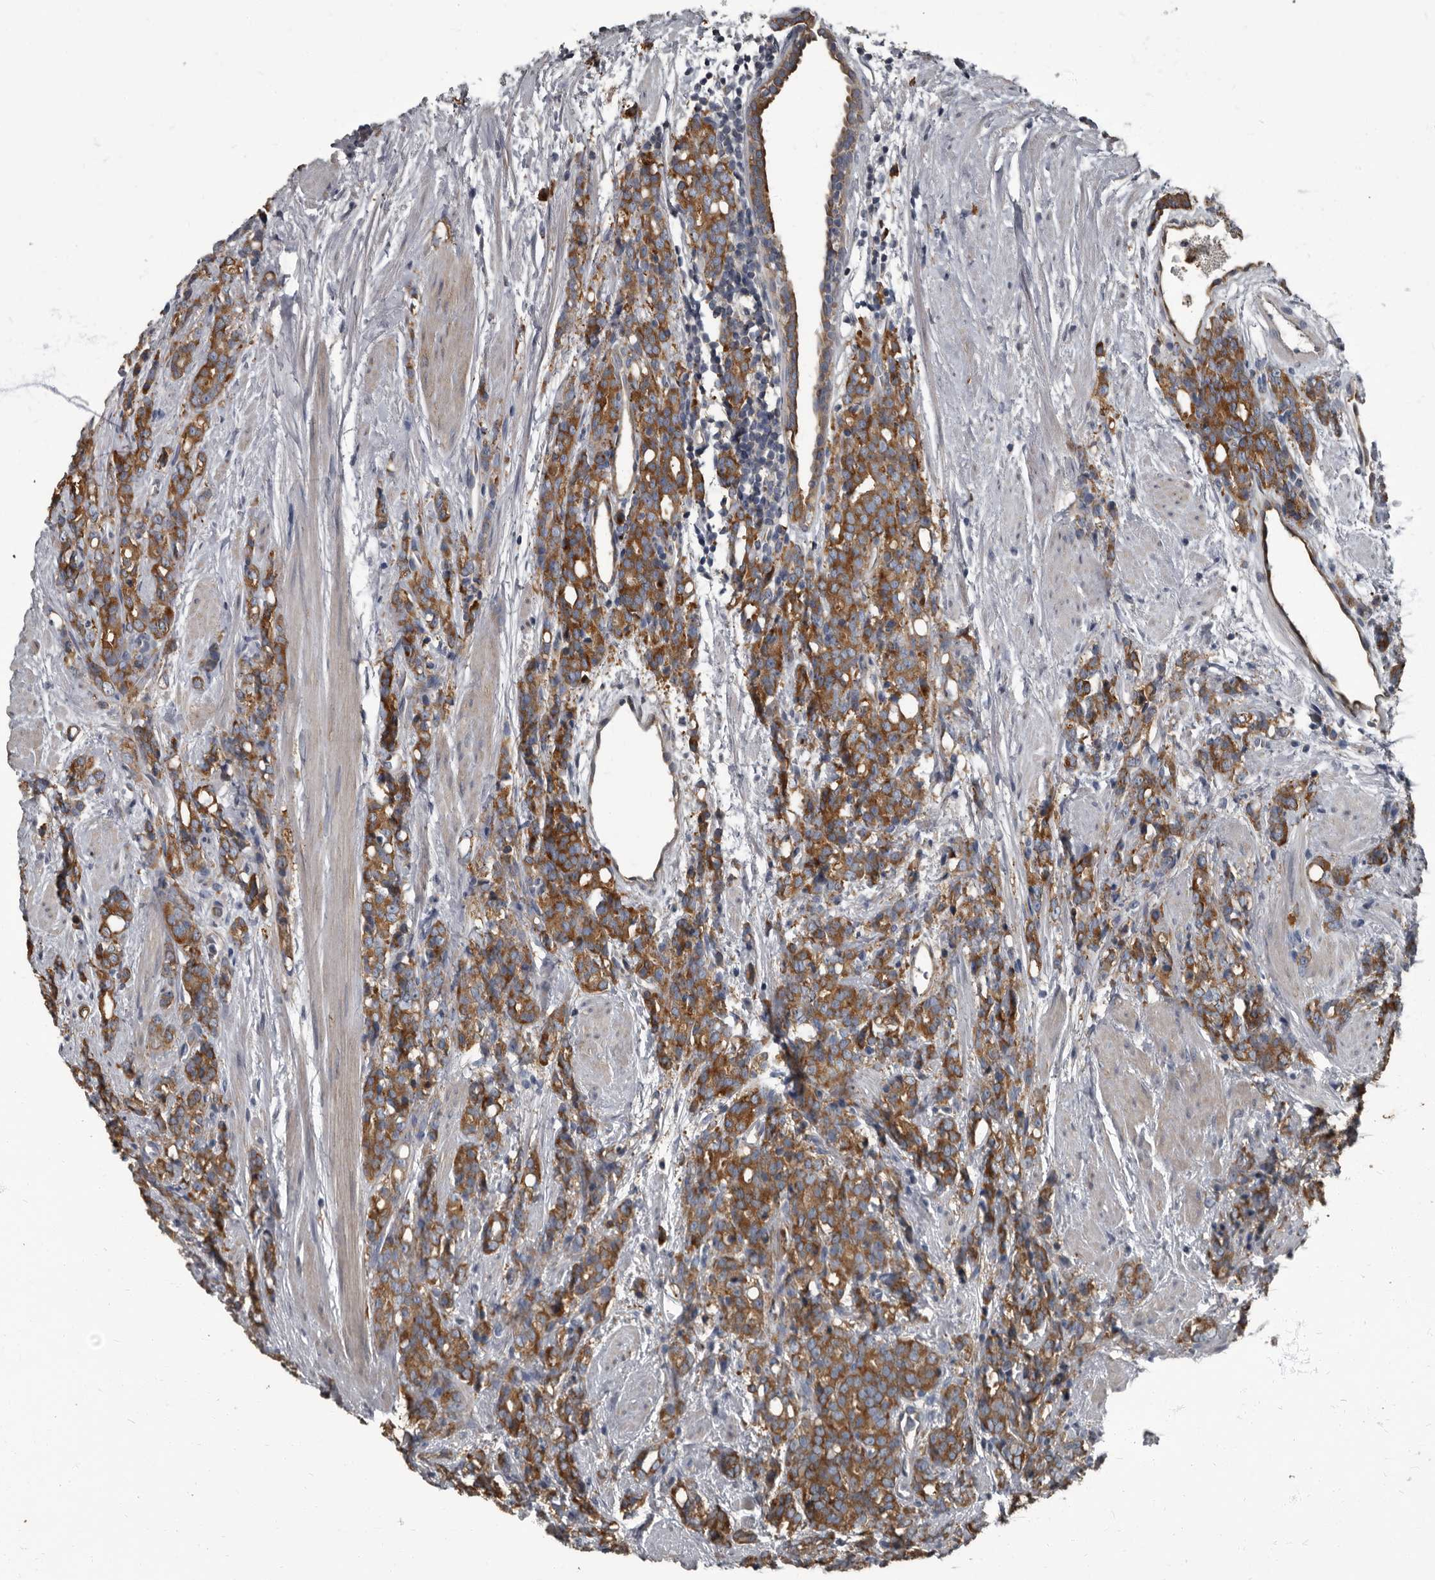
{"staining": {"intensity": "strong", "quantity": ">75%", "location": "cytoplasmic/membranous"}, "tissue": "prostate cancer", "cell_type": "Tumor cells", "image_type": "cancer", "snomed": [{"axis": "morphology", "description": "Adenocarcinoma, High grade"}, {"axis": "topography", "description": "Prostate"}], "caption": "Protein staining displays strong cytoplasmic/membranous expression in about >75% of tumor cells in prostate cancer.", "gene": "TPD52L1", "patient": {"sex": "male", "age": 62}}